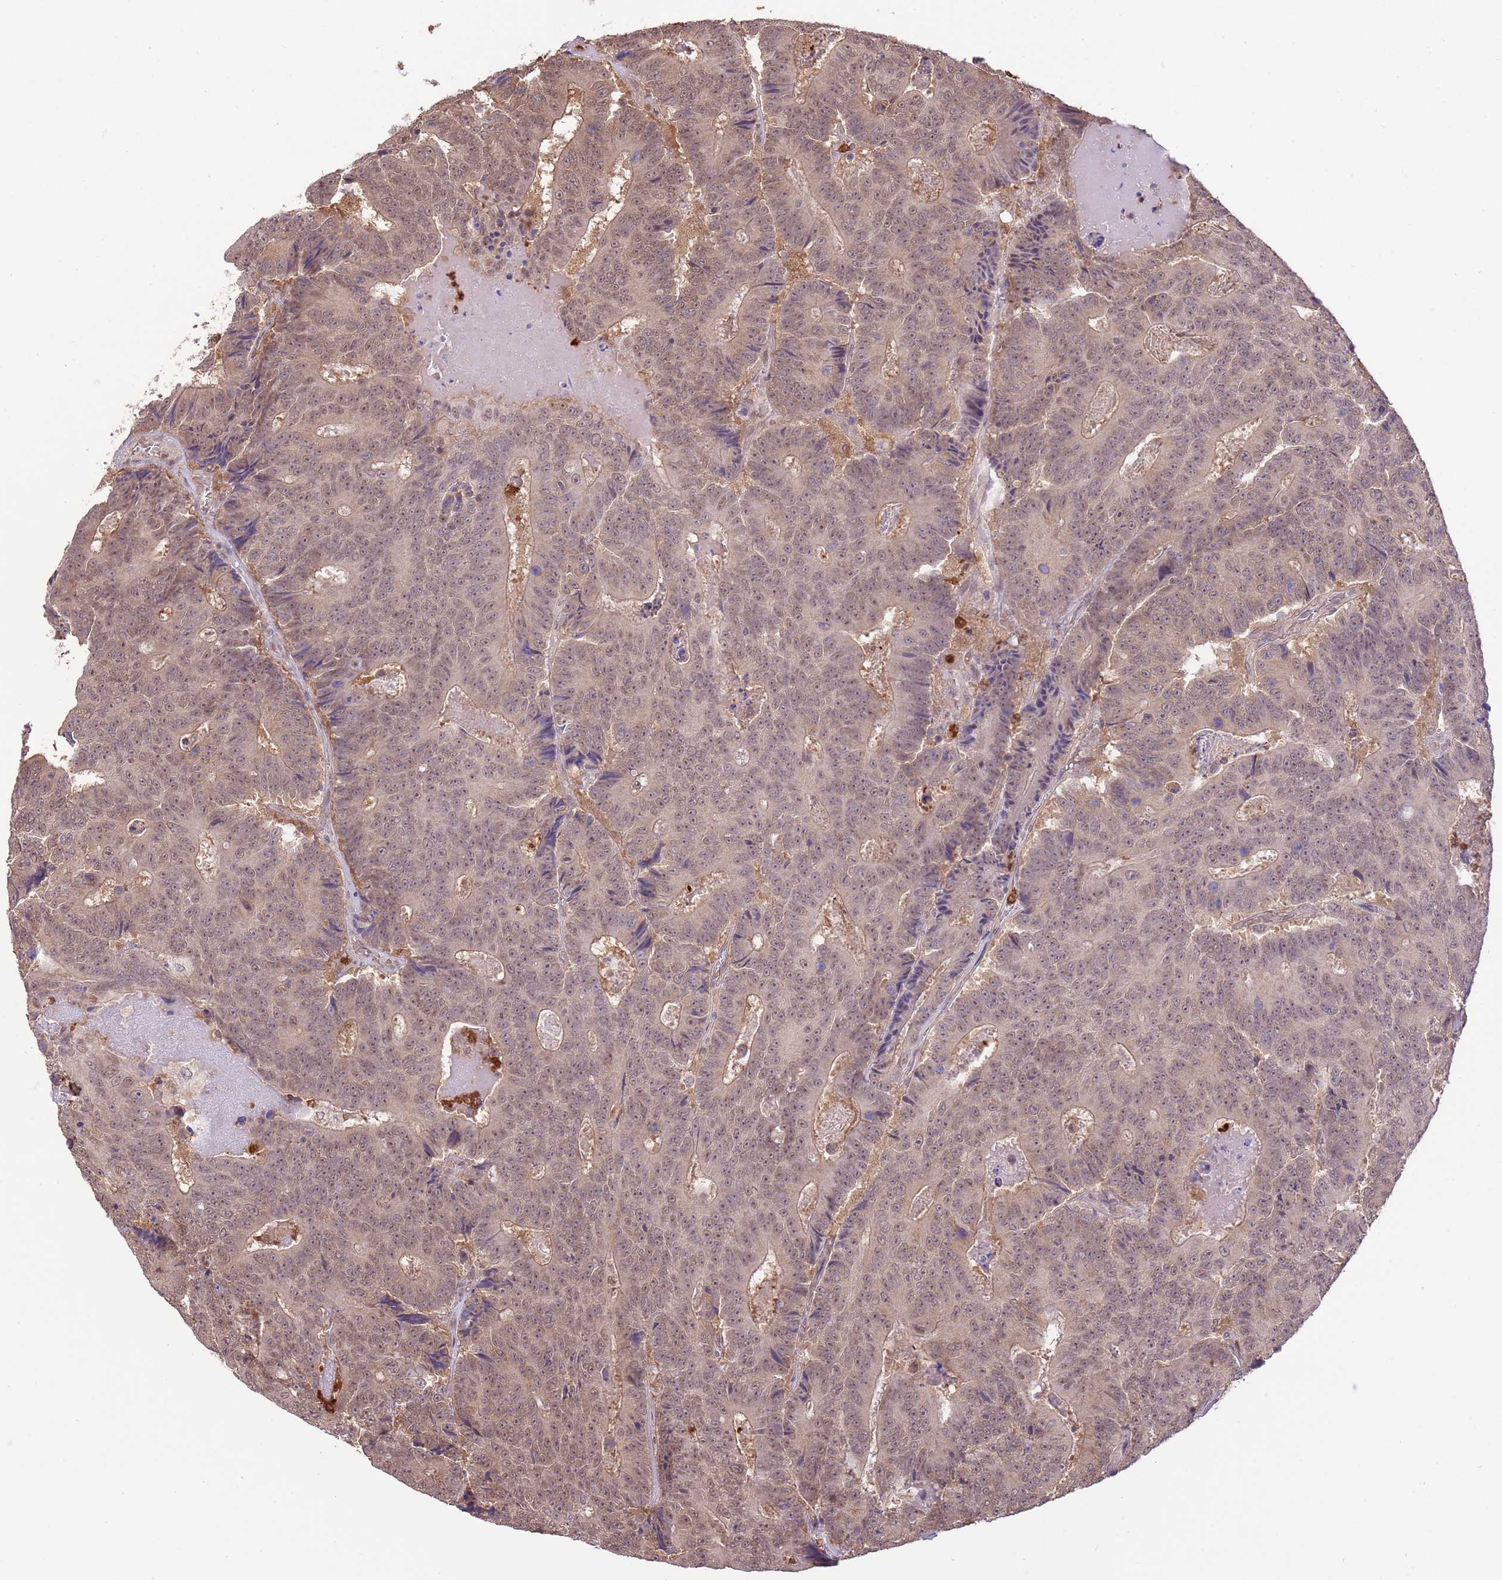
{"staining": {"intensity": "moderate", "quantity": "25%-75%", "location": "nuclear"}, "tissue": "colorectal cancer", "cell_type": "Tumor cells", "image_type": "cancer", "snomed": [{"axis": "morphology", "description": "Adenocarcinoma, NOS"}, {"axis": "topography", "description": "Colon"}], "caption": "Approximately 25%-75% of tumor cells in colorectal cancer (adenocarcinoma) display moderate nuclear protein staining as visualized by brown immunohistochemical staining.", "gene": "AMIGO1", "patient": {"sex": "male", "age": 83}}